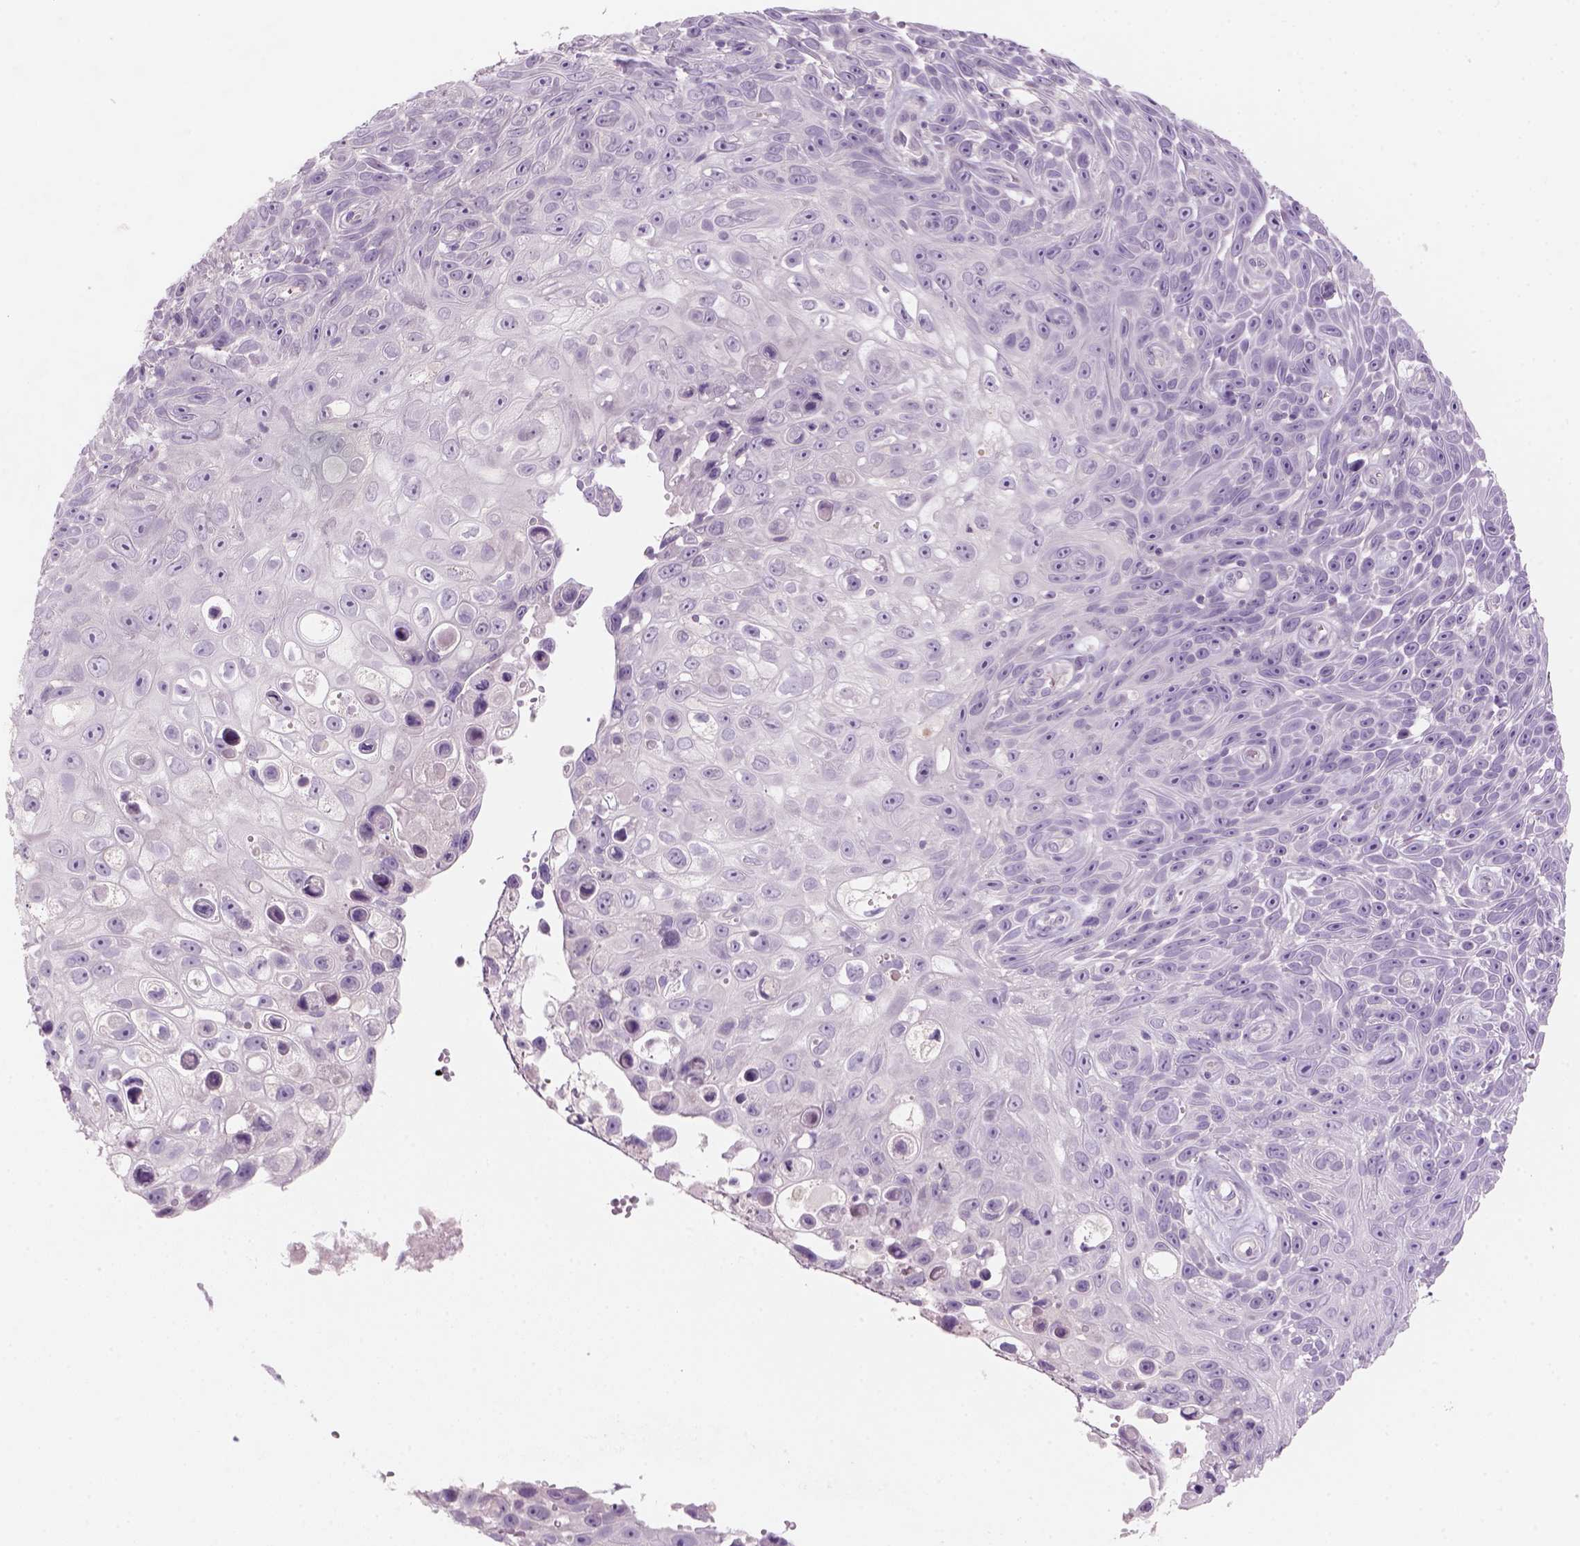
{"staining": {"intensity": "negative", "quantity": "none", "location": "none"}, "tissue": "skin cancer", "cell_type": "Tumor cells", "image_type": "cancer", "snomed": [{"axis": "morphology", "description": "Squamous cell carcinoma, NOS"}, {"axis": "topography", "description": "Skin"}], "caption": "There is no significant staining in tumor cells of skin cancer (squamous cell carcinoma).", "gene": "KRT25", "patient": {"sex": "male", "age": 82}}